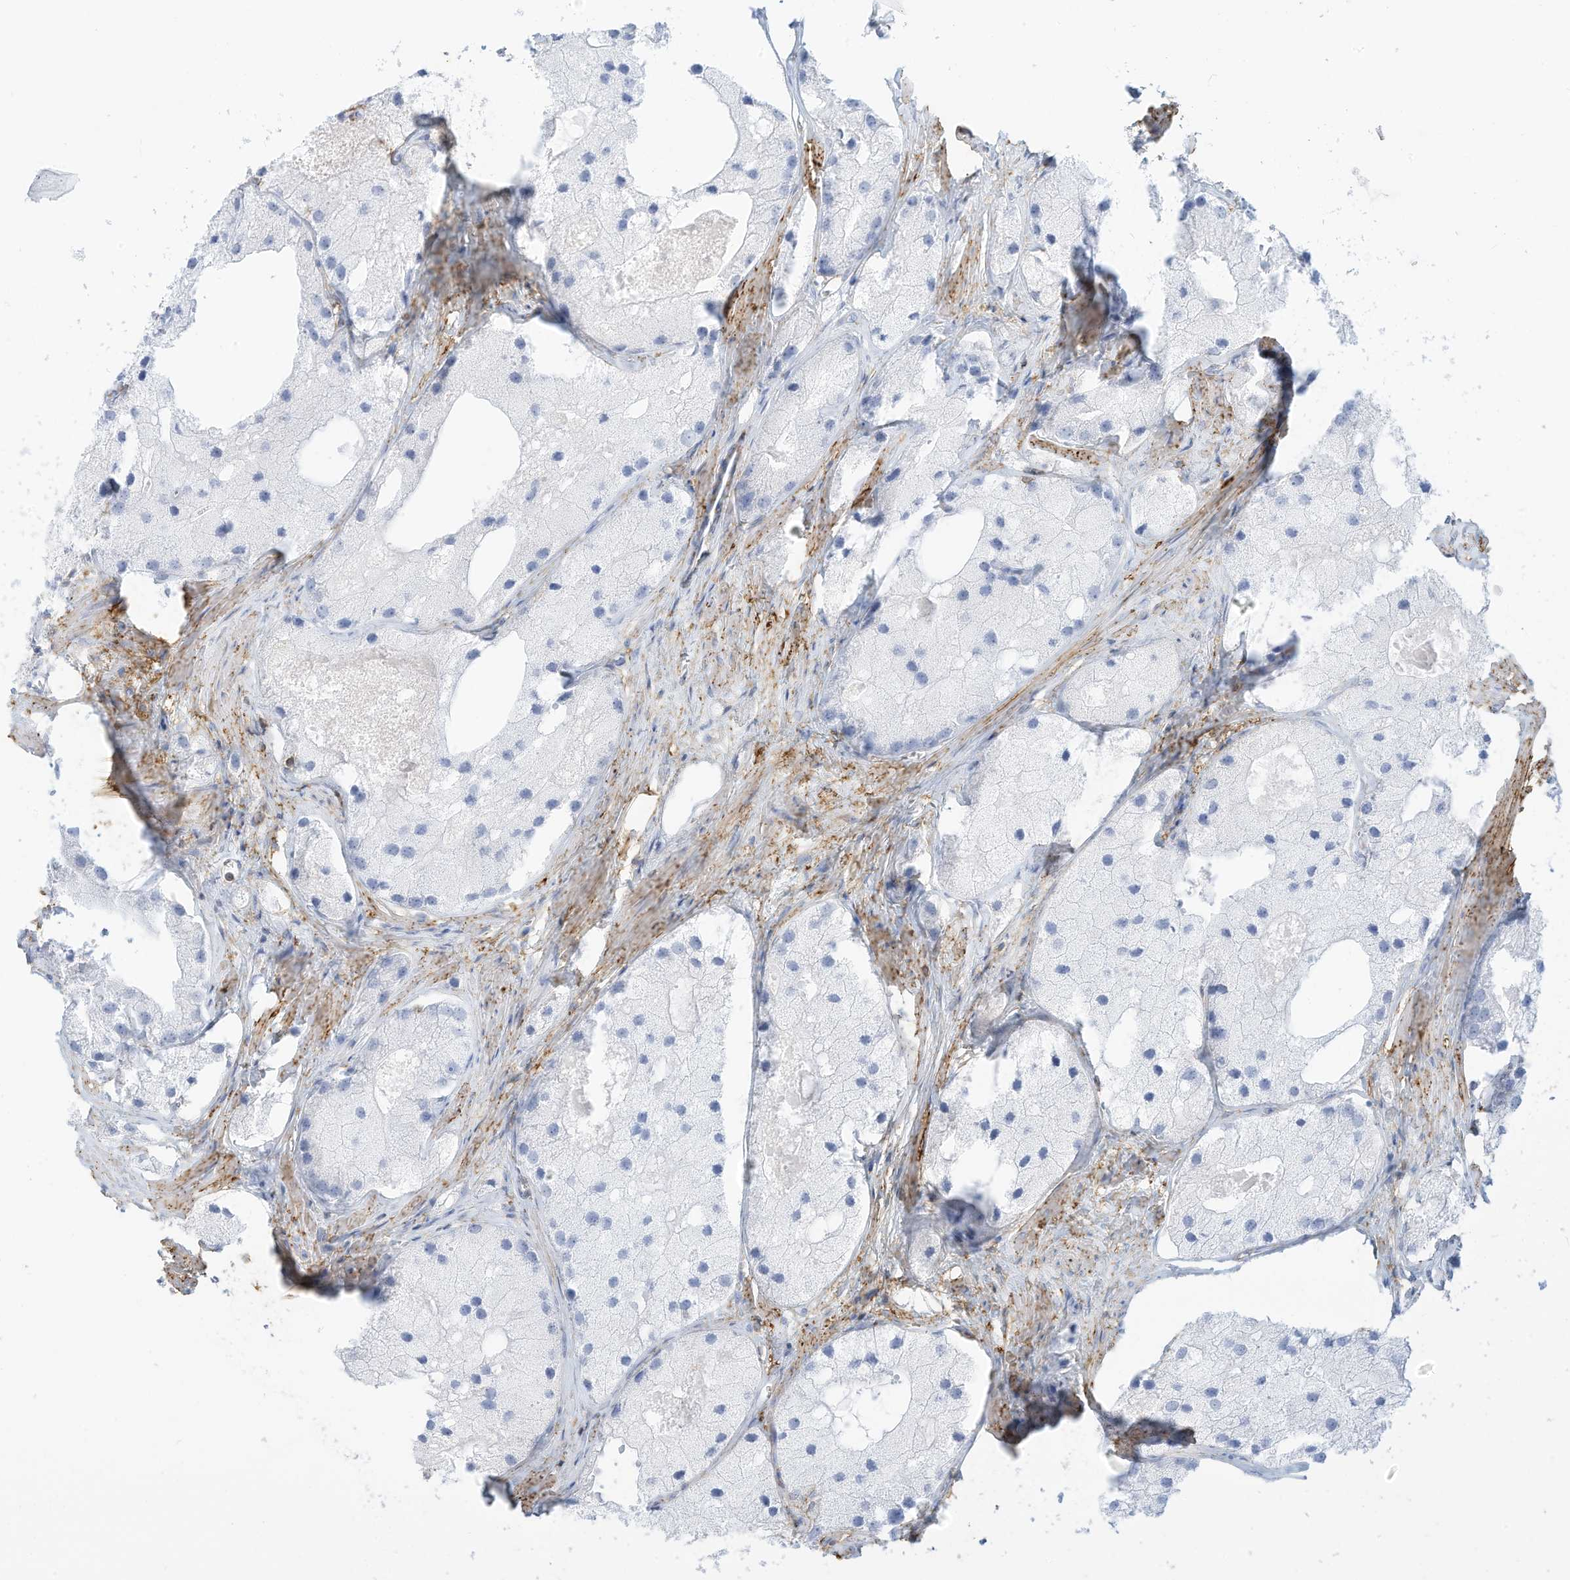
{"staining": {"intensity": "negative", "quantity": "none", "location": "none"}, "tissue": "prostate cancer", "cell_type": "Tumor cells", "image_type": "cancer", "snomed": [{"axis": "morphology", "description": "Adenocarcinoma, Low grade"}, {"axis": "topography", "description": "Prostate"}], "caption": "Tumor cells are negative for protein expression in human prostate adenocarcinoma (low-grade).", "gene": "TXNDC9", "patient": {"sex": "male", "age": 69}}